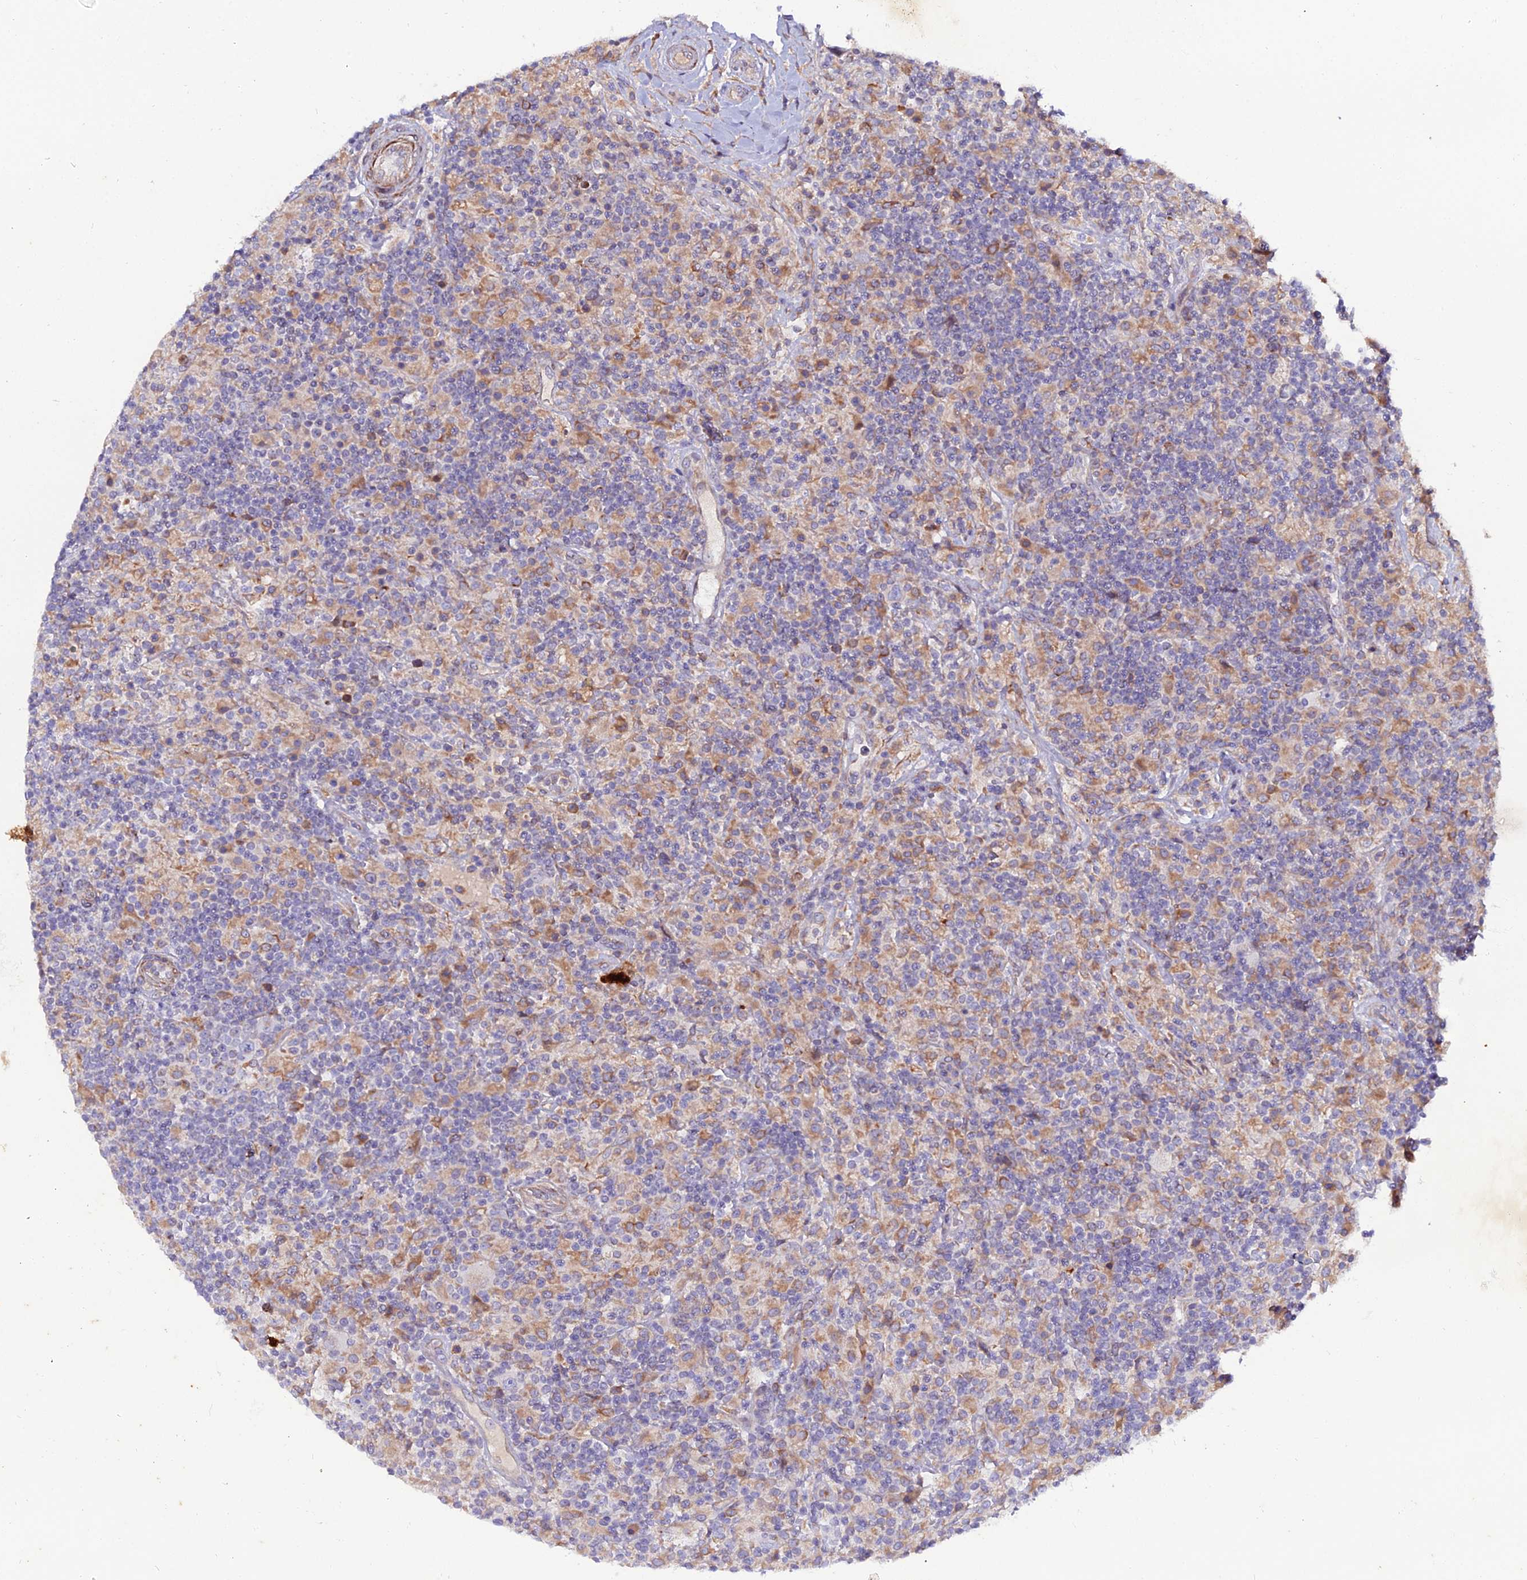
{"staining": {"intensity": "weak", "quantity": "25%-75%", "location": "cytoplasmic/membranous"}, "tissue": "lymphoma", "cell_type": "Tumor cells", "image_type": "cancer", "snomed": [{"axis": "morphology", "description": "Hodgkin's disease, NOS"}, {"axis": "topography", "description": "Lymph node"}], "caption": "A histopathology image of human lymphoma stained for a protein exhibits weak cytoplasmic/membranous brown staining in tumor cells.", "gene": "ARL6IP1", "patient": {"sex": "male", "age": 70}}